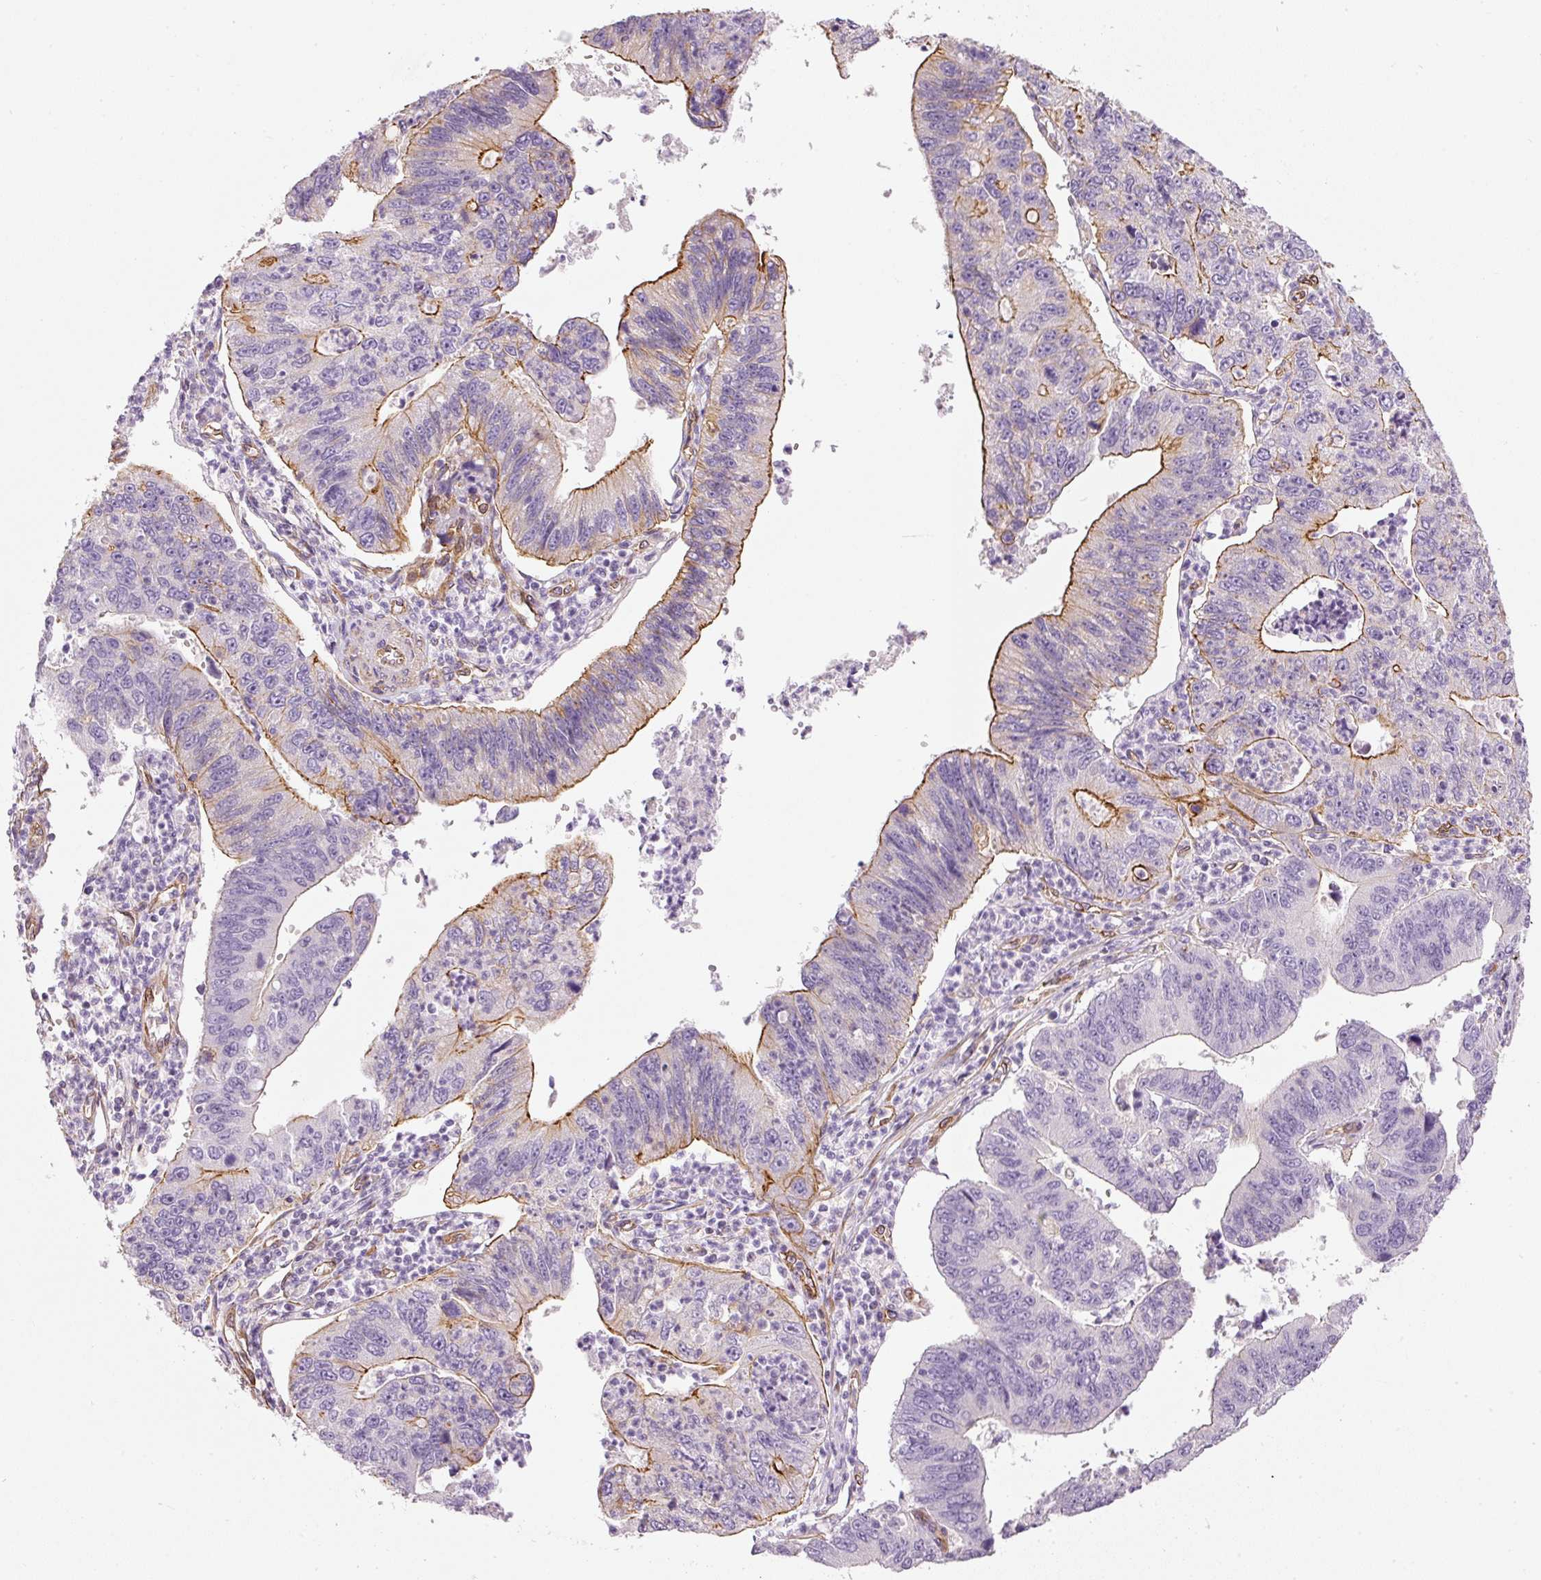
{"staining": {"intensity": "moderate", "quantity": "25%-75%", "location": "cytoplasmic/membranous"}, "tissue": "stomach cancer", "cell_type": "Tumor cells", "image_type": "cancer", "snomed": [{"axis": "morphology", "description": "Adenocarcinoma, NOS"}, {"axis": "topography", "description": "Stomach"}], "caption": "Immunohistochemistry (IHC) histopathology image of neoplastic tissue: adenocarcinoma (stomach) stained using immunohistochemistry exhibits medium levels of moderate protein expression localized specifically in the cytoplasmic/membranous of tumor cells, appearing as a cytoplasmic/membranous brown color.", "gene": "OSR2", "patient": {"sex": "male", "age": 59}}